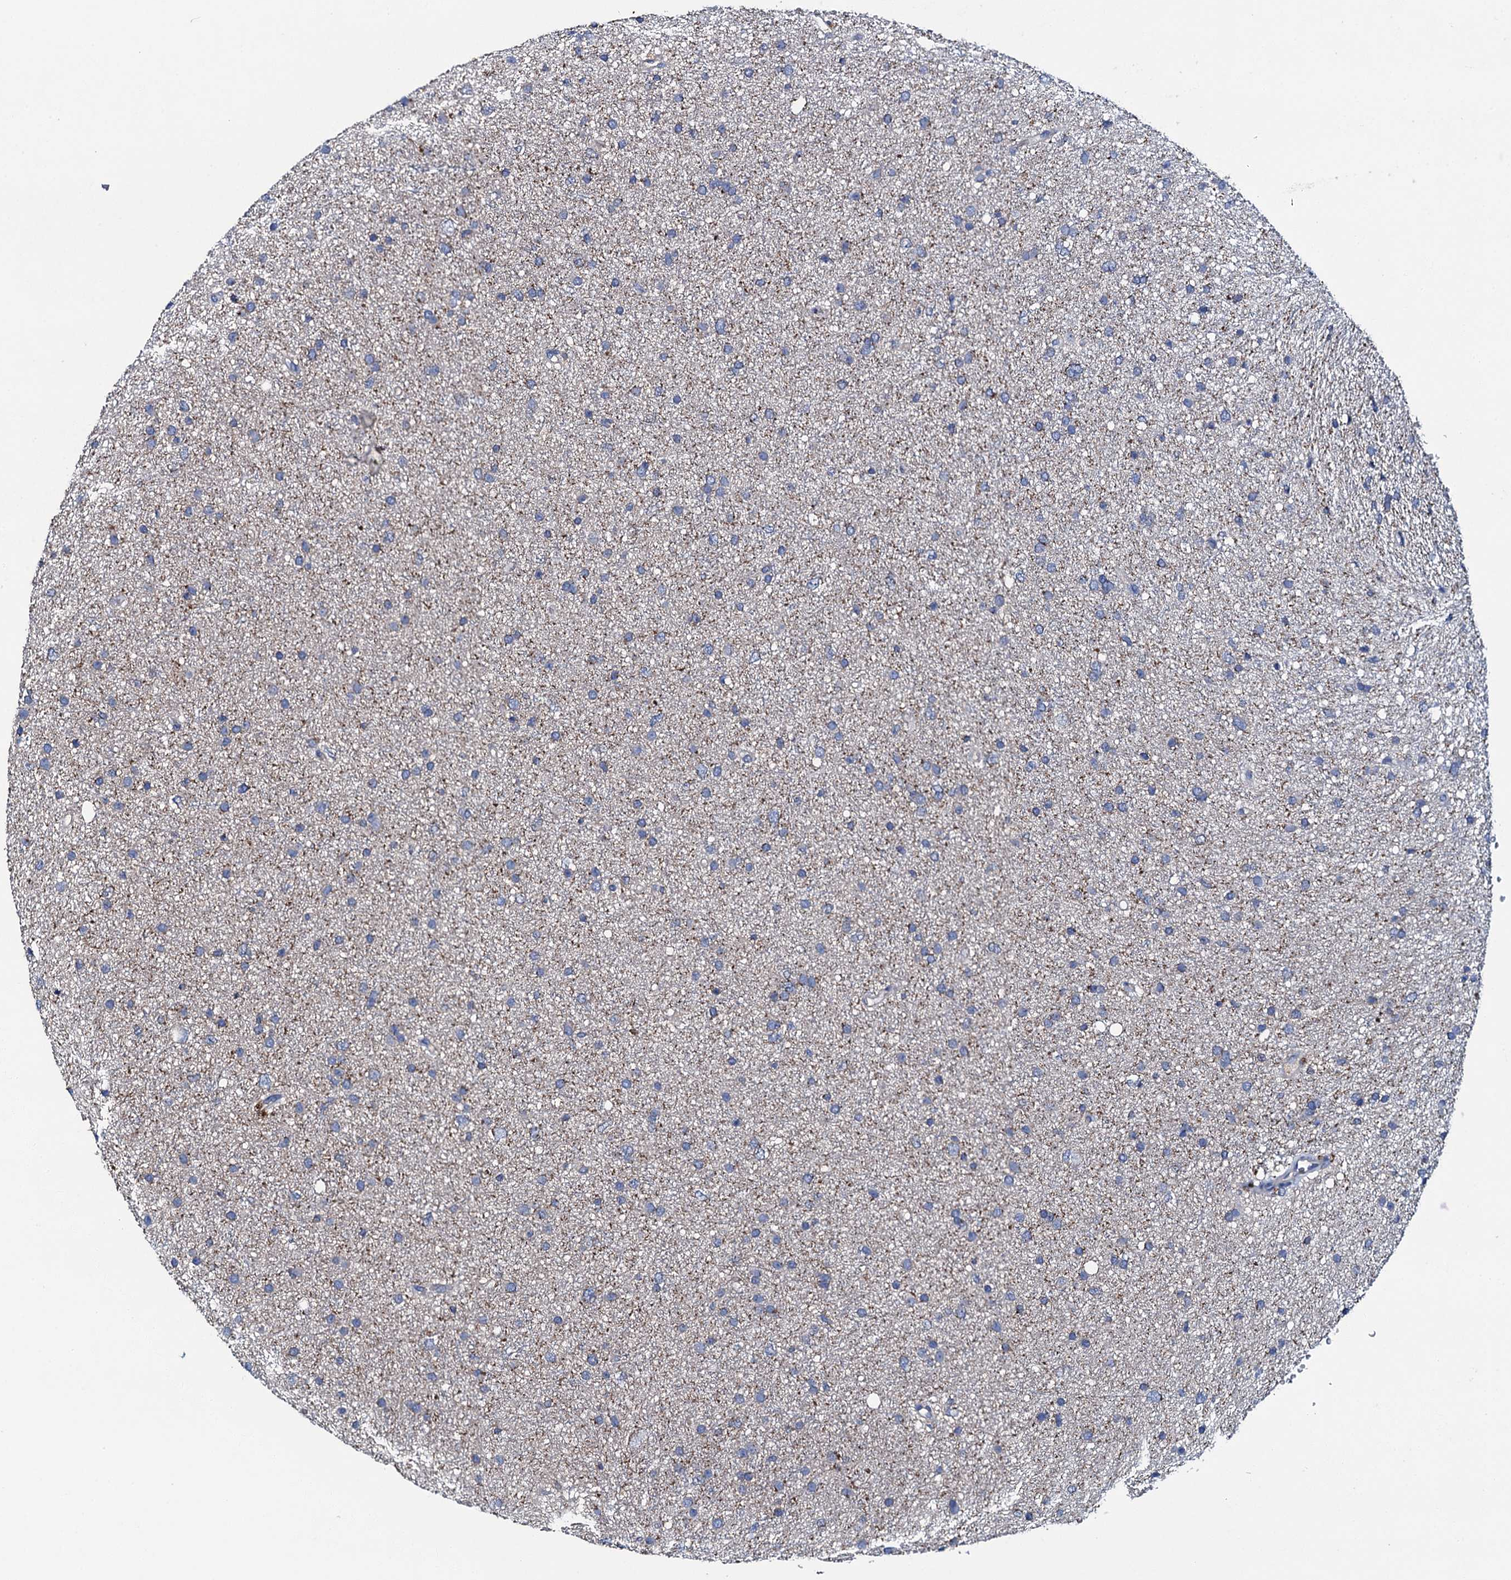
{"staining": {"intensity": "negative", "quantity": "none", "location": "none"}, "tissue": "glioma", "cell_type": "Tumor cells", "image_type": "cancer", "snomed": [{"axis": "morphology", "description": "Glioma, malignant, Low grade"}, {"axis": "topography", "description": "Cerebral cortex"}], "caption": "Immunohistochemistry photomicrograph of neoplastic tissue: human glioma stained with DAB (3,3'-diaminobenzidine) reveals no significant protein expression in tumor cells. Nuclei are stained in blue.", "gene": "MS4A4E", "patient": {"sex": "female", "age": 39}}